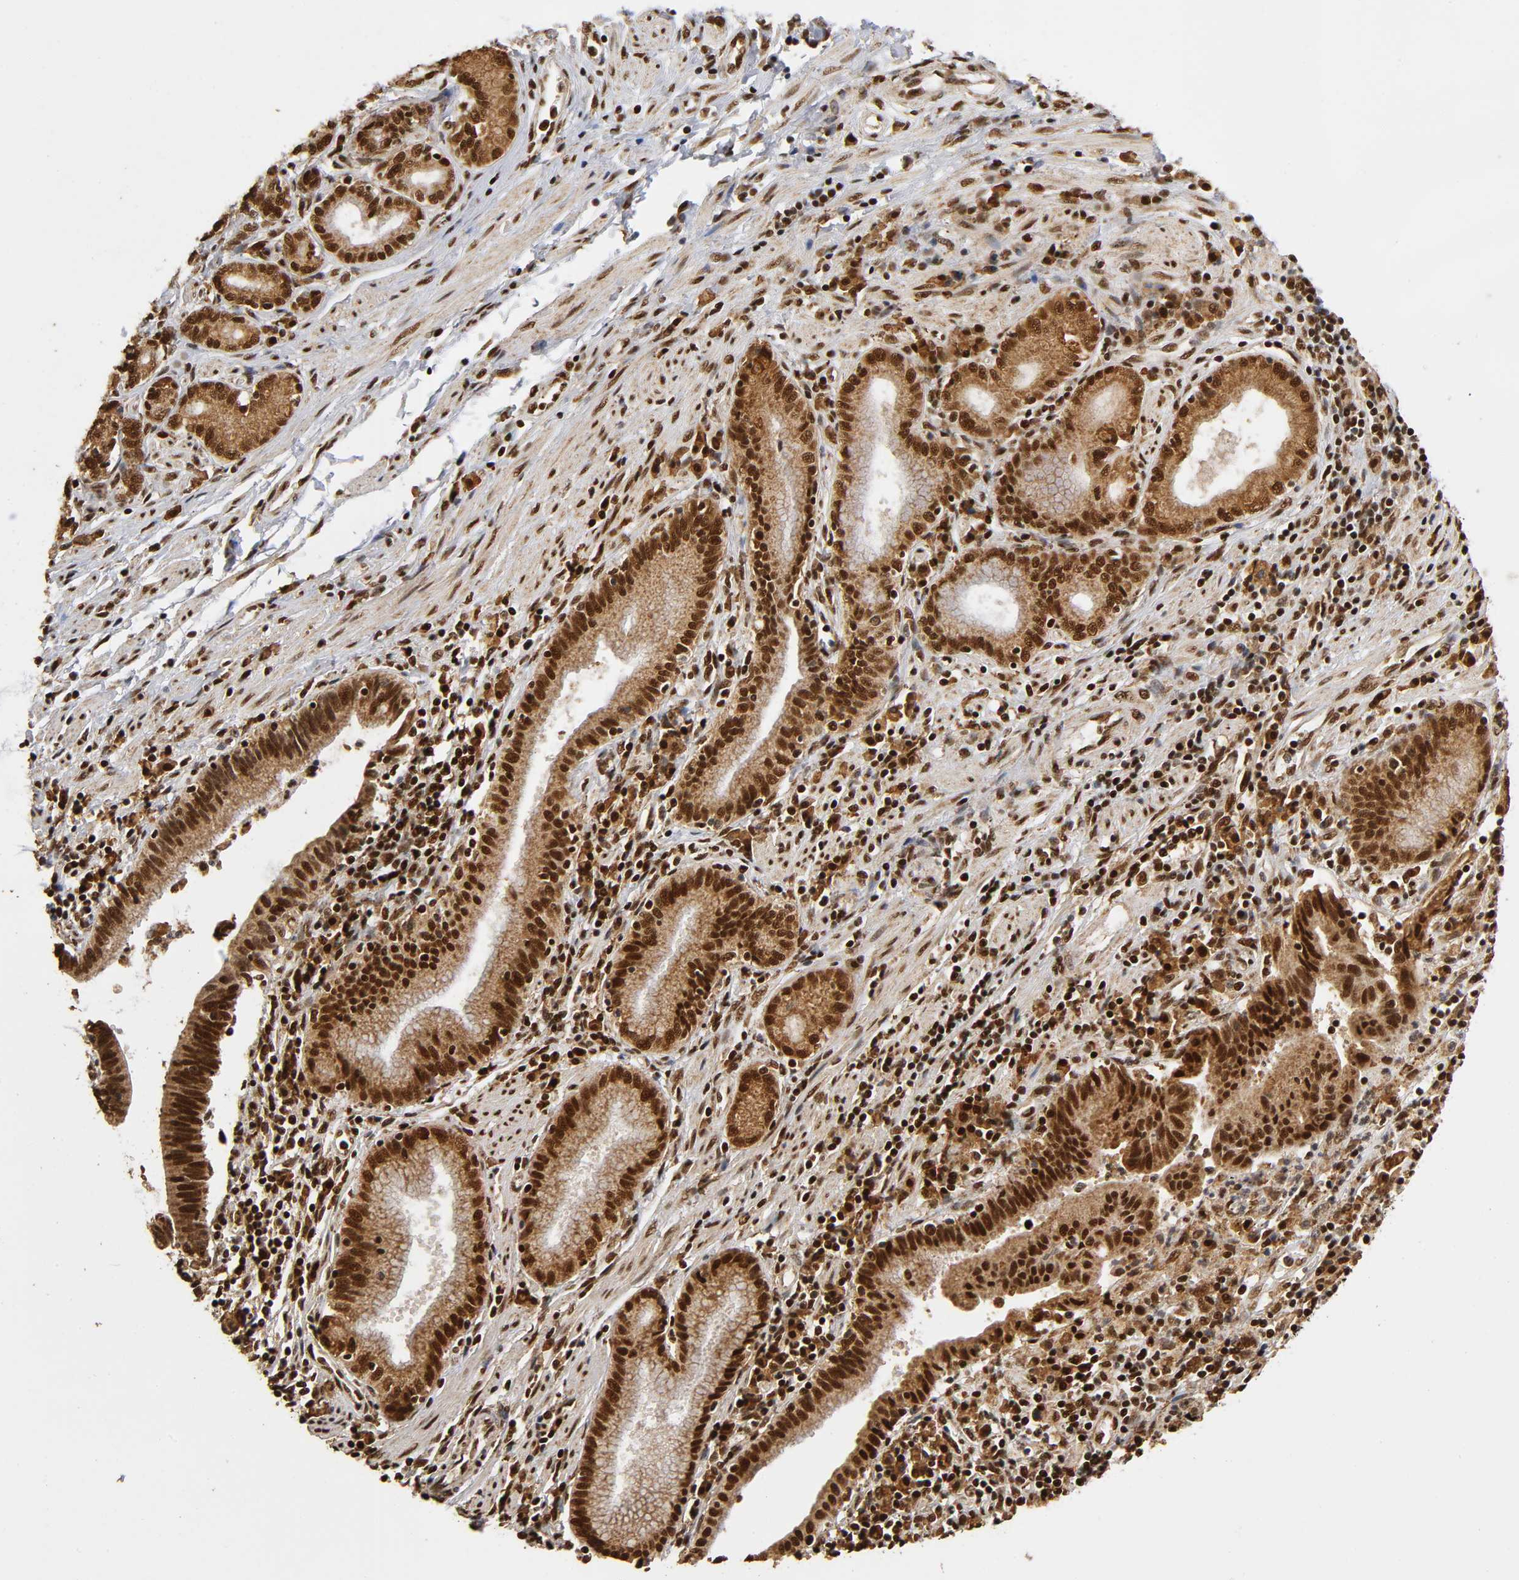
{"staining": {"intensity": "strong", "quantity": ">75%", "location": "cytoplasmic/membranous,nuclear"}, "tissue": "pancreatic cancer", "cell_type": "Tumor cells", "image_type": "cancer", "snomed": [{"axis": "morphology", "description": "Adenocarcinoma, NOS"}, {"axis": "topography", "description": "Pancreas"}], "caption": "The image shows staining of pancreatic adenocarcinoma, revealing strong cytoplasmic/membranous and nuclear protein positivity (brown color) within tumor cells. (Stains: DAB (3,3'-diaminobenzidine) in brown, nuclei in blue, Microscopy: brightfield microscopy at high magnification).", "gene": "RNF122", "patient": {"sex": "female", "age": 48}}